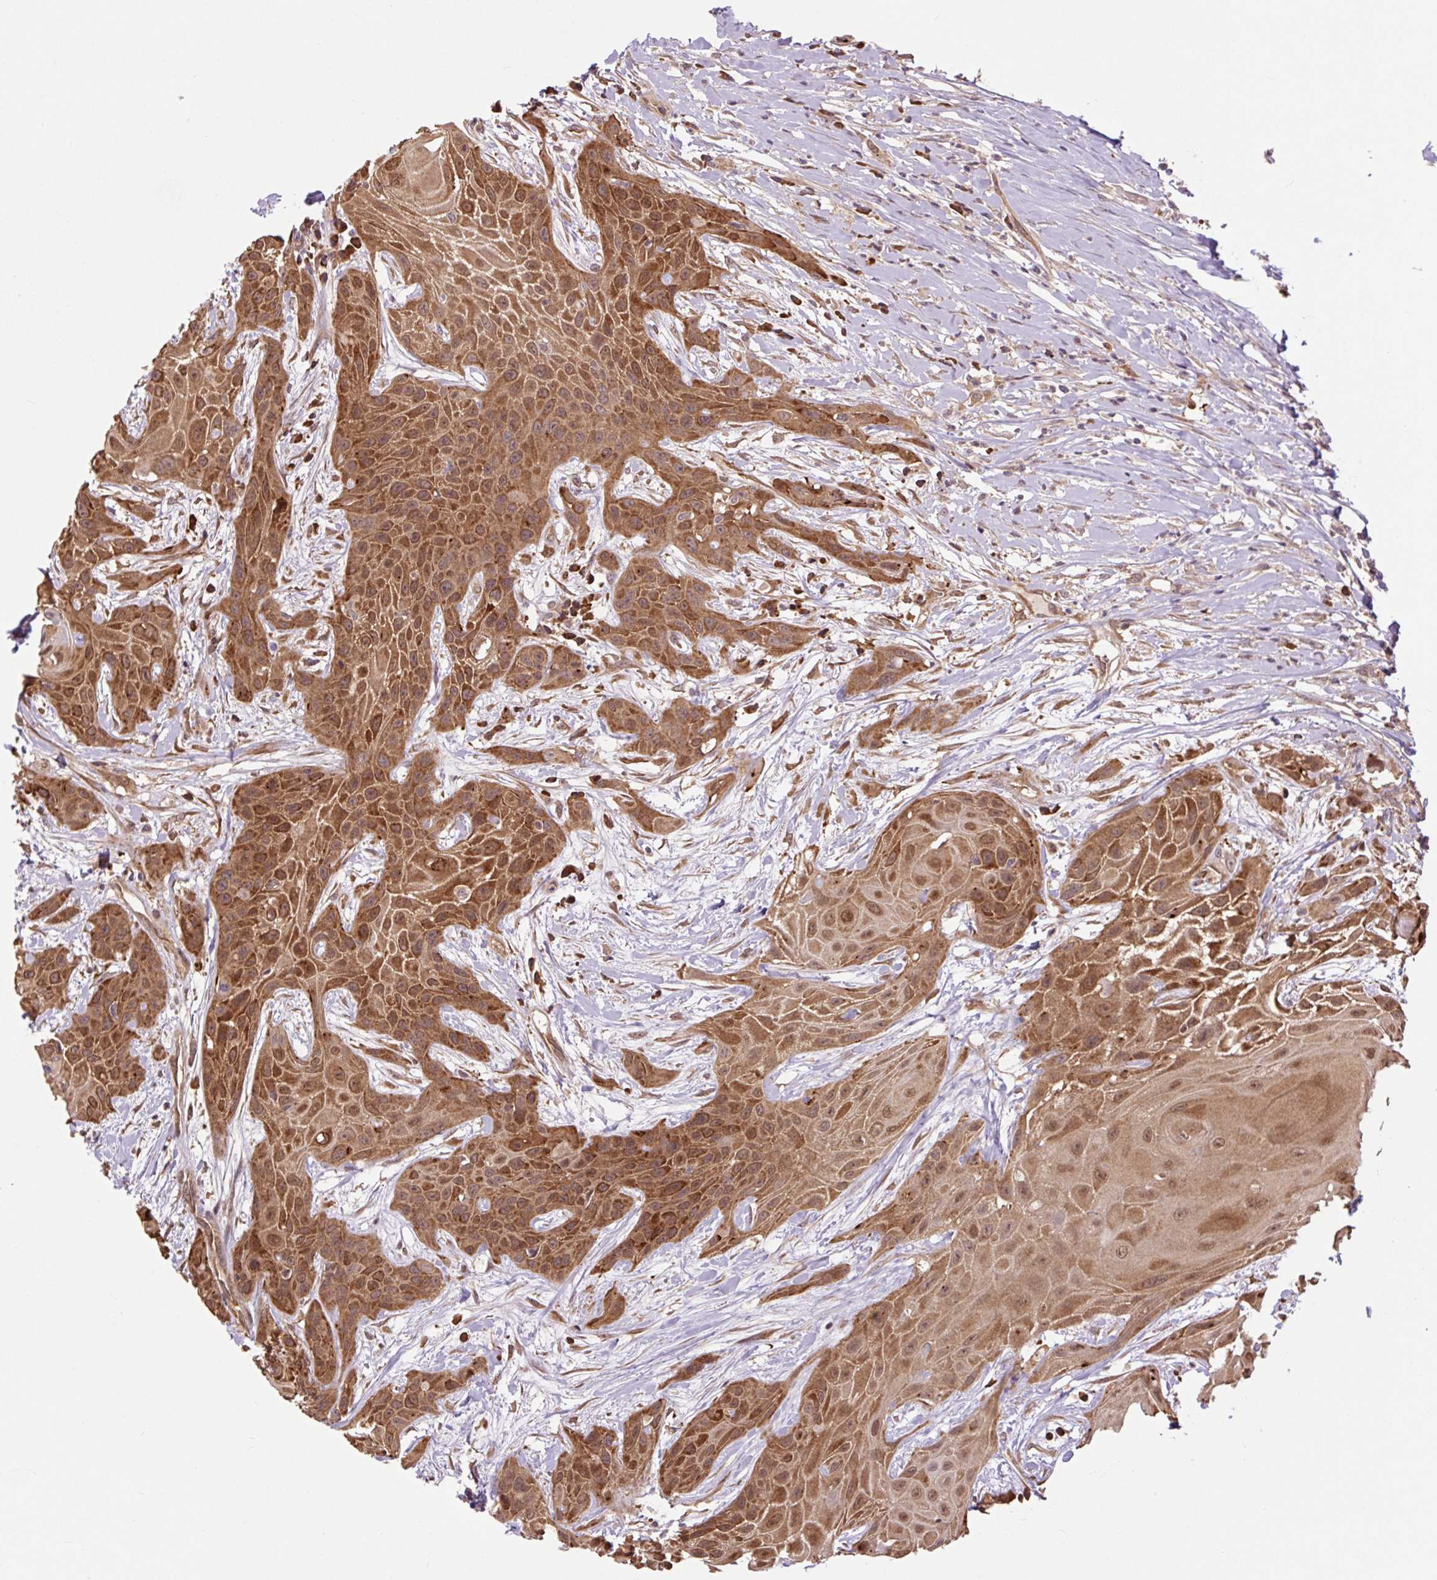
{"staining": {"intensity": "strong", "quantity": ">75%", "location": "cytoplasmic/membranous,nuclear"}, "tissue": "head and neck cancer", "cell_type": "Tumor cells", "image_type": "cancer", "snomed": [{"axis": "morphology", "description": "Squamous cell carcinoma, NOS"}, {"axis": "topography", "description": "Head-Neck"}], "caption": "Immunohistochemical staining of human head and neck cancer (squamous cell carcinoma) displays strong cytoplasmic/membranous and nuclear protein expression in approximately >75% of tumor cells. (IHC, brightfield microscopy, high magnification).", "gene": "TPT1", "patient": {"sex": "female", "age": 73}}